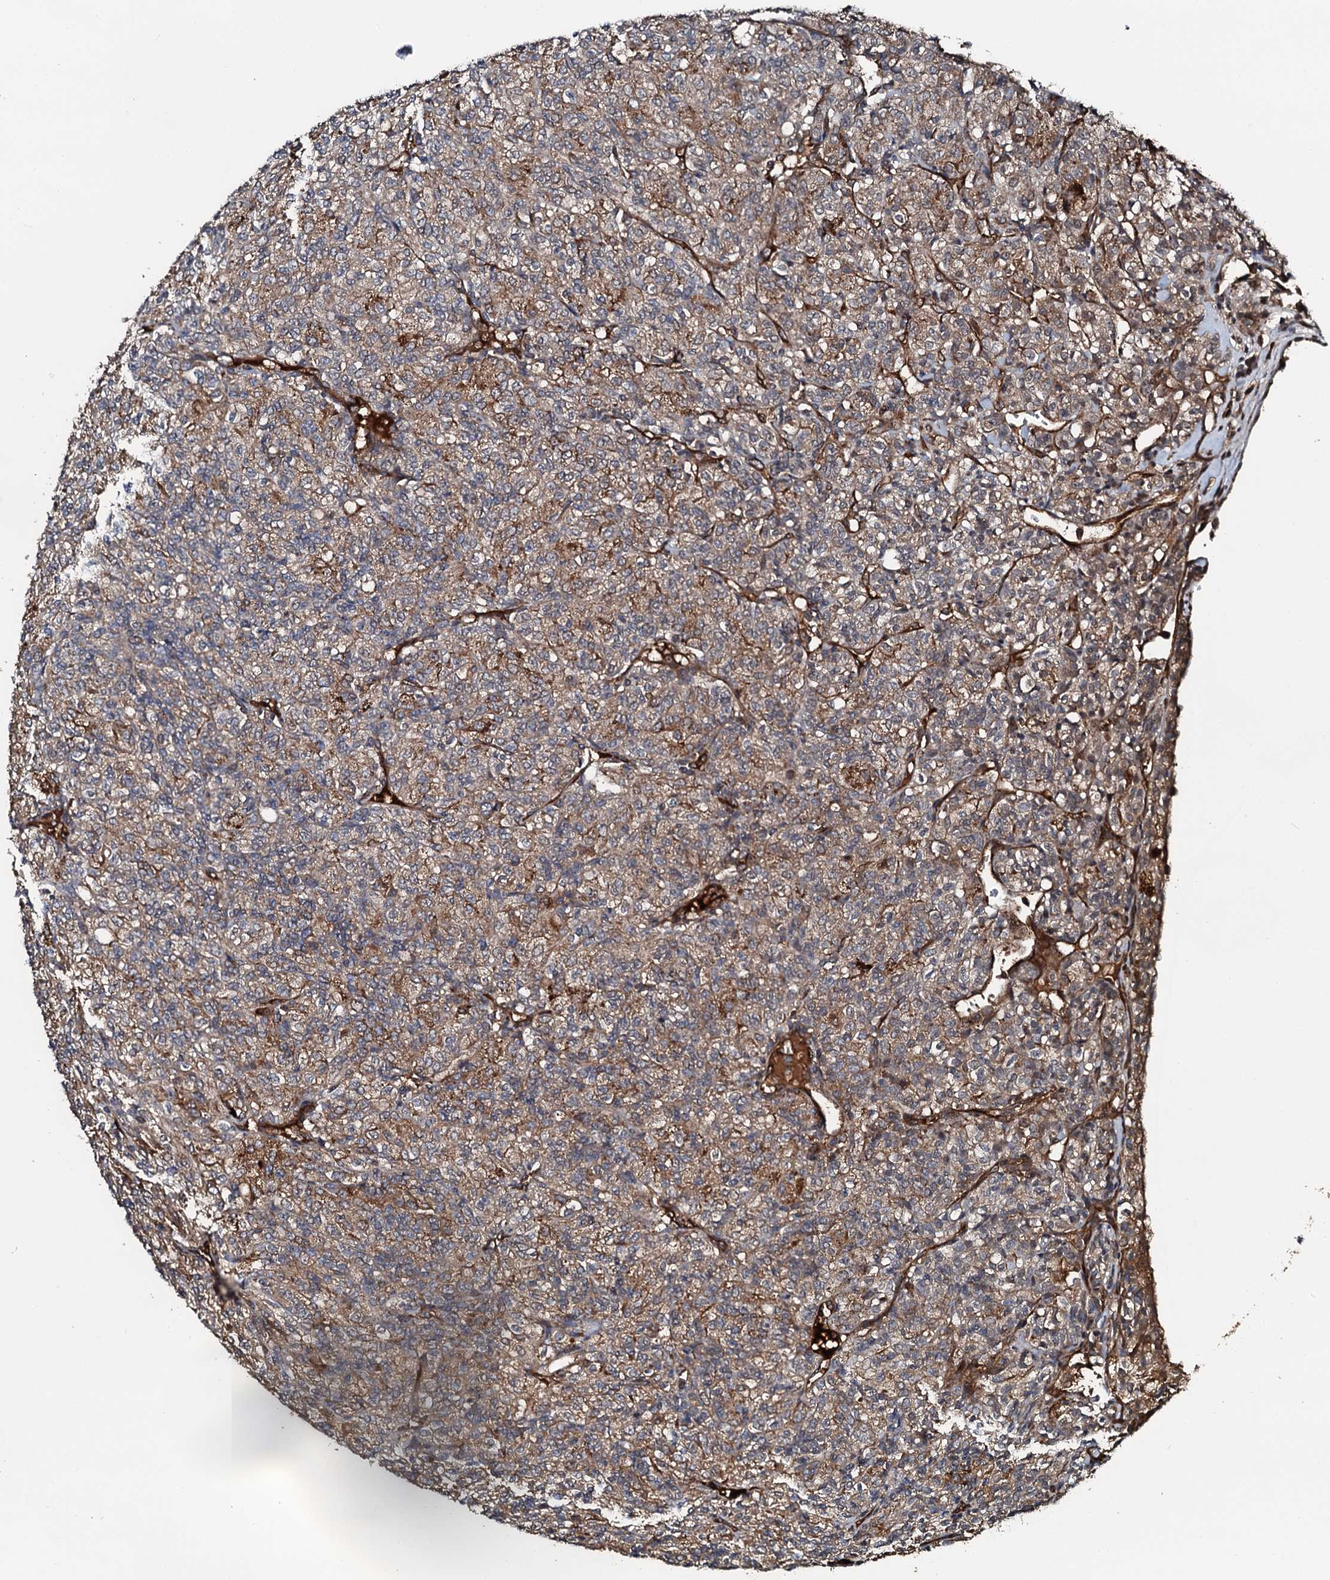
{"staining": {"intensity": "moderate", "quantity": ">75%", "location": "cytoplasmic/membranous"}, "tissue": "renal cancer", "cell_type": "Tumor cells", "image_type": "cancer", "snomed": [{"axis": "morphology", "description": "Adenocarcinoma, NOS"}, {"axis": "topography", "description": "Kidney"}], "caption": "The image demonstrates immunohistochemical staining of renal cancer. There is moderate cytoplasmic/membranous positivity is present in about >75% of tumor cells. The staining was performed using DAB to visualize the protein expression in brown, while the nuclei were stained in blue with hematoxylin (Magnification: 20x).", "gene": "FLYWCH1", "patient": {"sex": "male", "age": 77}}